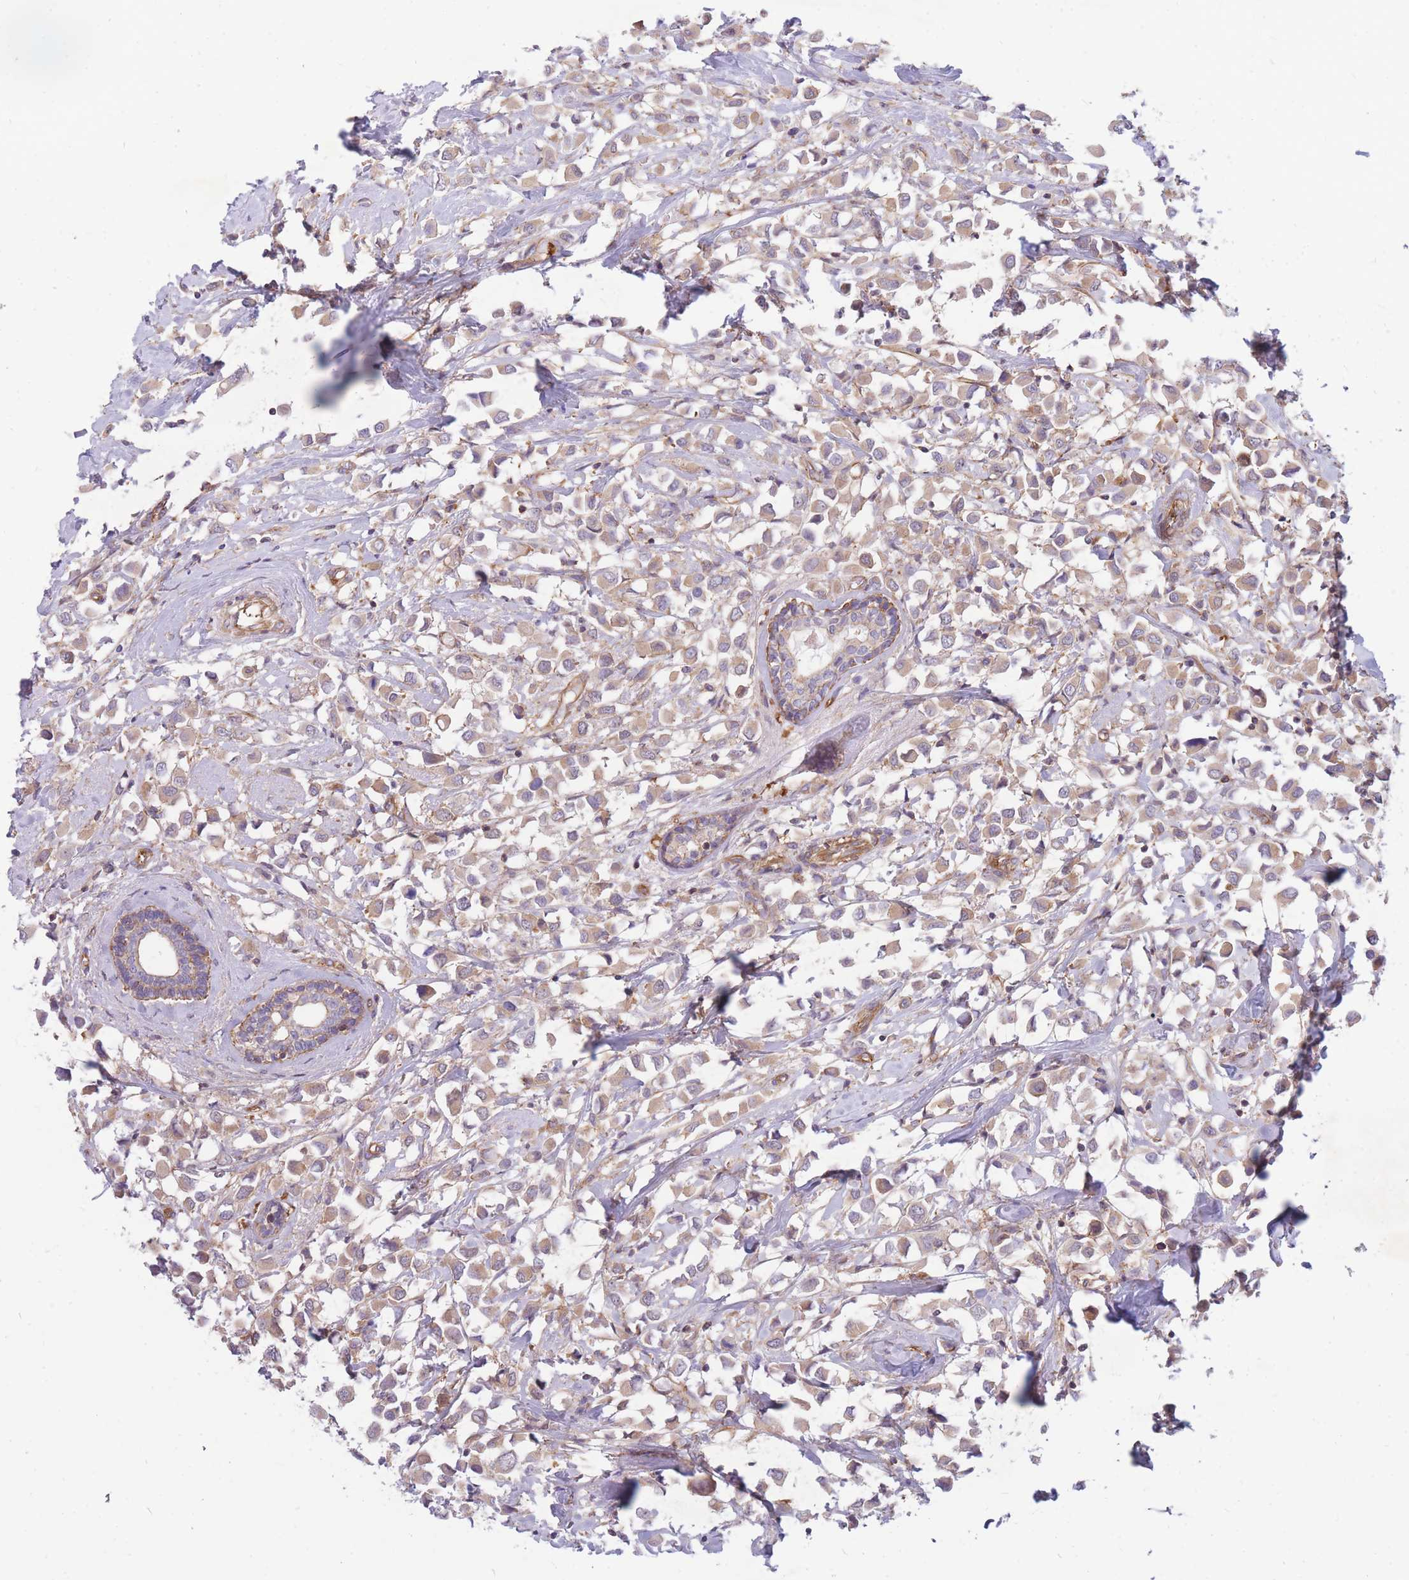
{"staining": {"intensity": "weak", "quantity": "25%-75%", "location": "cytoplasmic/membranous"}, "tissue": "breast cancer", "cell_type": "Tumor cells", "image_type": "cancer", "snomed": [{"axis": "morphology", "description": "Duct carcinoma"}, {"axis": "topography", "description": "Breast"}], "caption": "High-magnification brightfield microscopy of intraductal carcinoma (breast) stained with DAB (brown) and counterstained with hematoxylin (blue). tumor cells exhibit weak cytoplasmic/membranous positivity is present in about25%-75% of cells. (Brightfield microscopy of DAB IHC at high magnification).", "gene": "GGA1", "patient": {"sex": "female", "age": 61}}